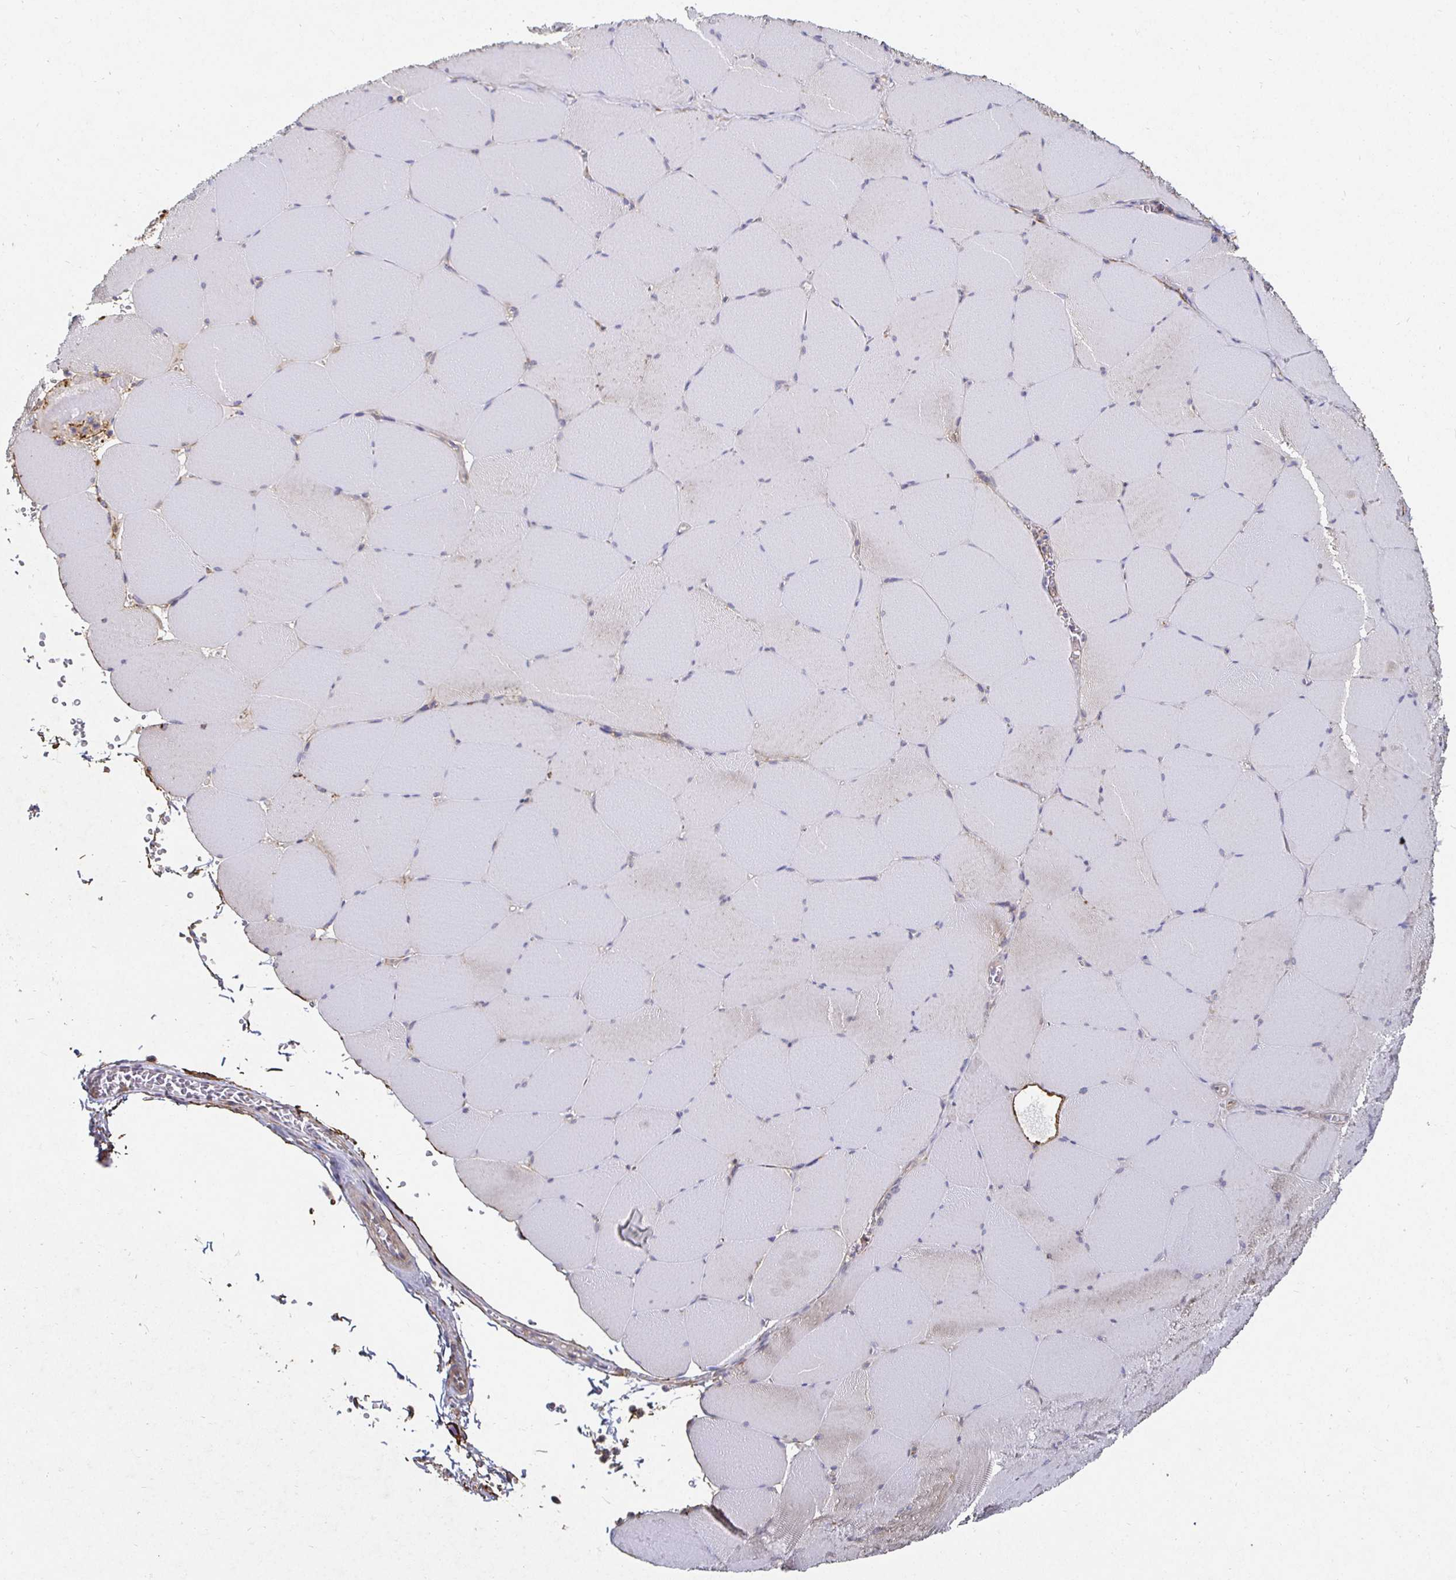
{"staining": {"intensity": "weak", "quantity": "<25%", "location": "cytoplasmic/membranous"}, "tissue": "skeletal muscle", "cell_type": "Myocytes", "image_type": "normal", "snomed": [{"axis": "morphology", "description": "Normal tissue, NOS"}, {"axis": "topography", "description": "Skeletal muscle"}, {"axis": "topography", "description": "Head-Neck"}], "caption": "High power microscopy photomicrograph of an IHC image of benign skeletal muscle, revealing no significant positivity in myocytes.", "gene": "GJA4", "patient": {"sex": "male", "age": 66}}